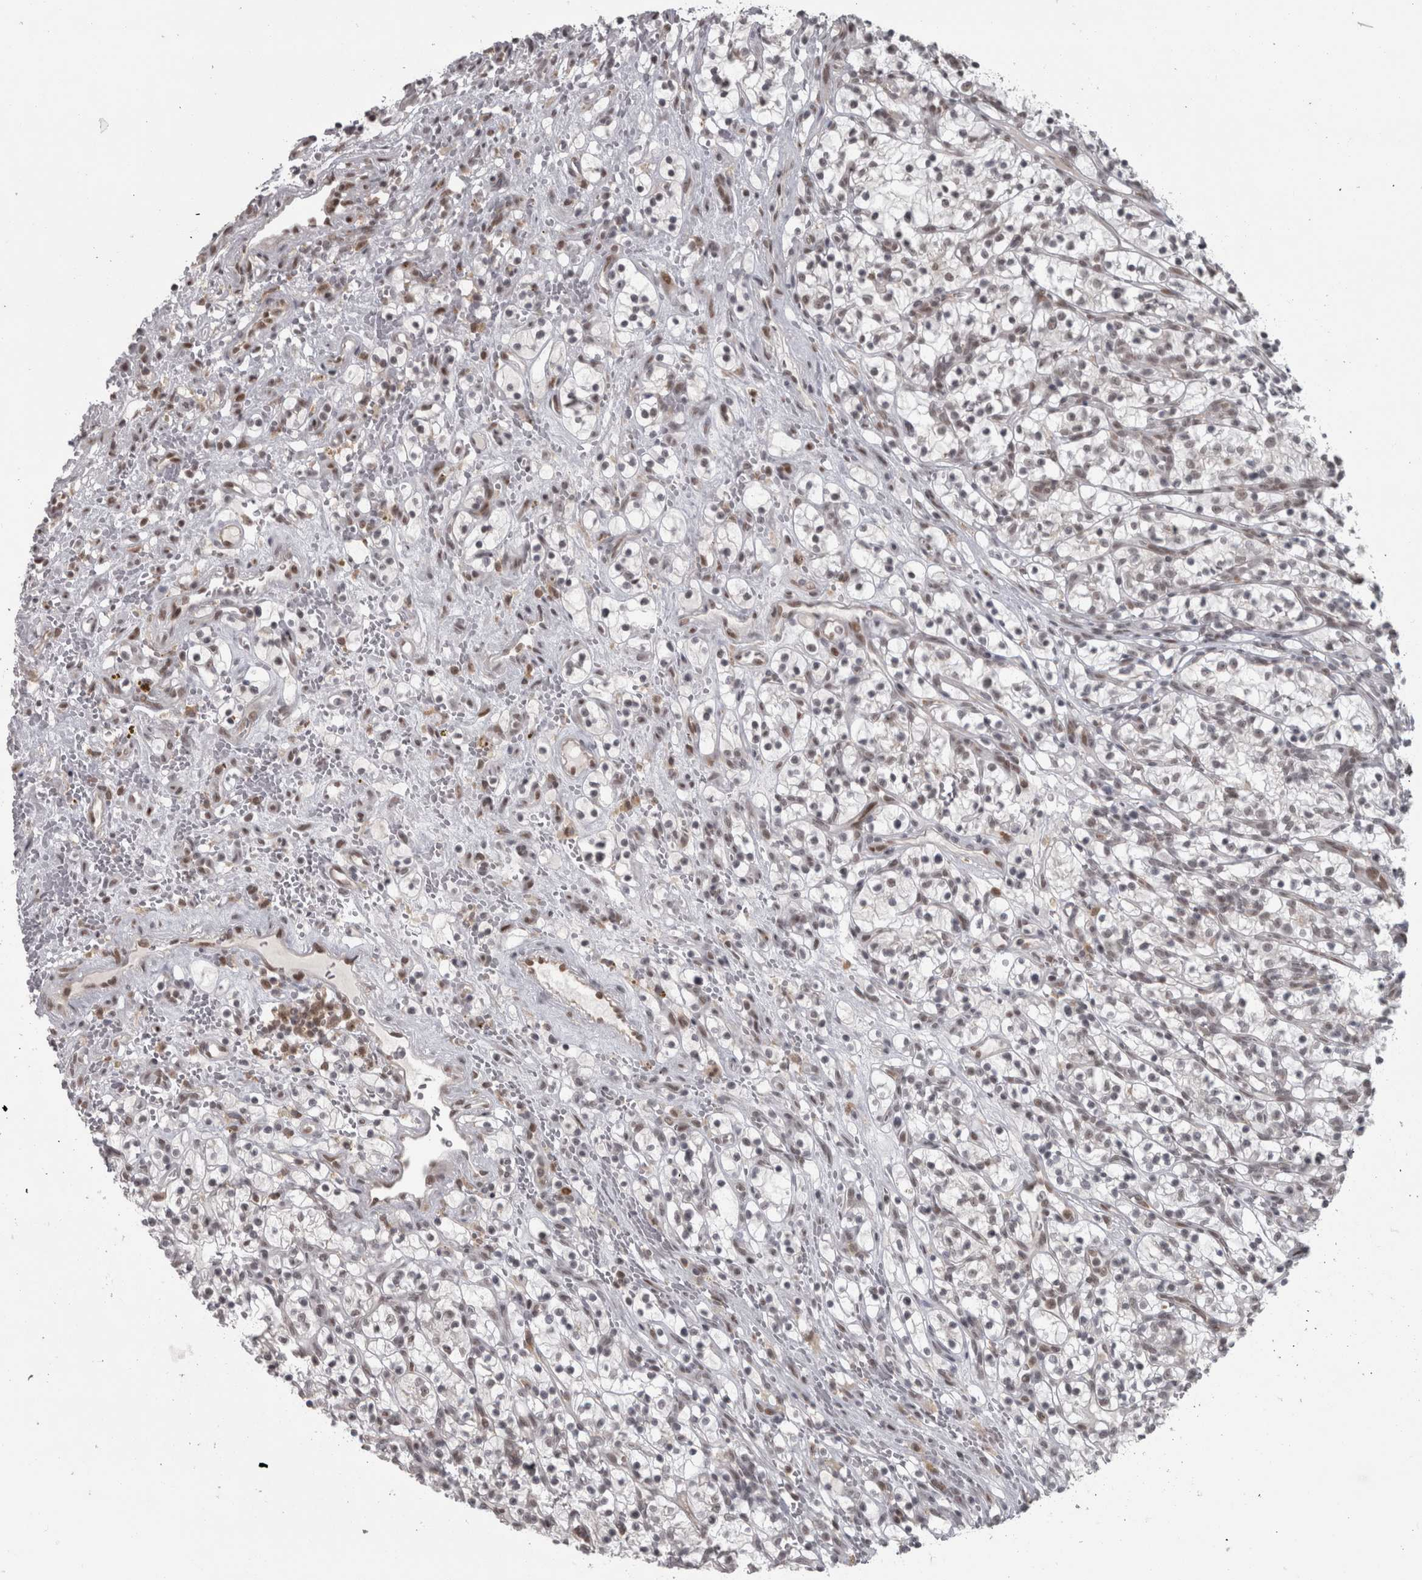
{"staining": {"intensity": "weak", "quantity": "<25%", "location": "nuclear"}, "tissue": "renal cancer", "cell_type": "Tumor cells", "image_type": "cancer", "snomed": [{"axis": "morphology", "description": "Adenocarcinoma, NOS"}, {"axis": "topography", "description": "Kidney"}], "caption": "Immunohistochemistry photomicrograph of renal cancer (adenocarcinoma) stained for a protein (brown), which displays no expression in tumor cells.", "gene": "MICU3", "patient": {"sex": "female", "age": 57}}